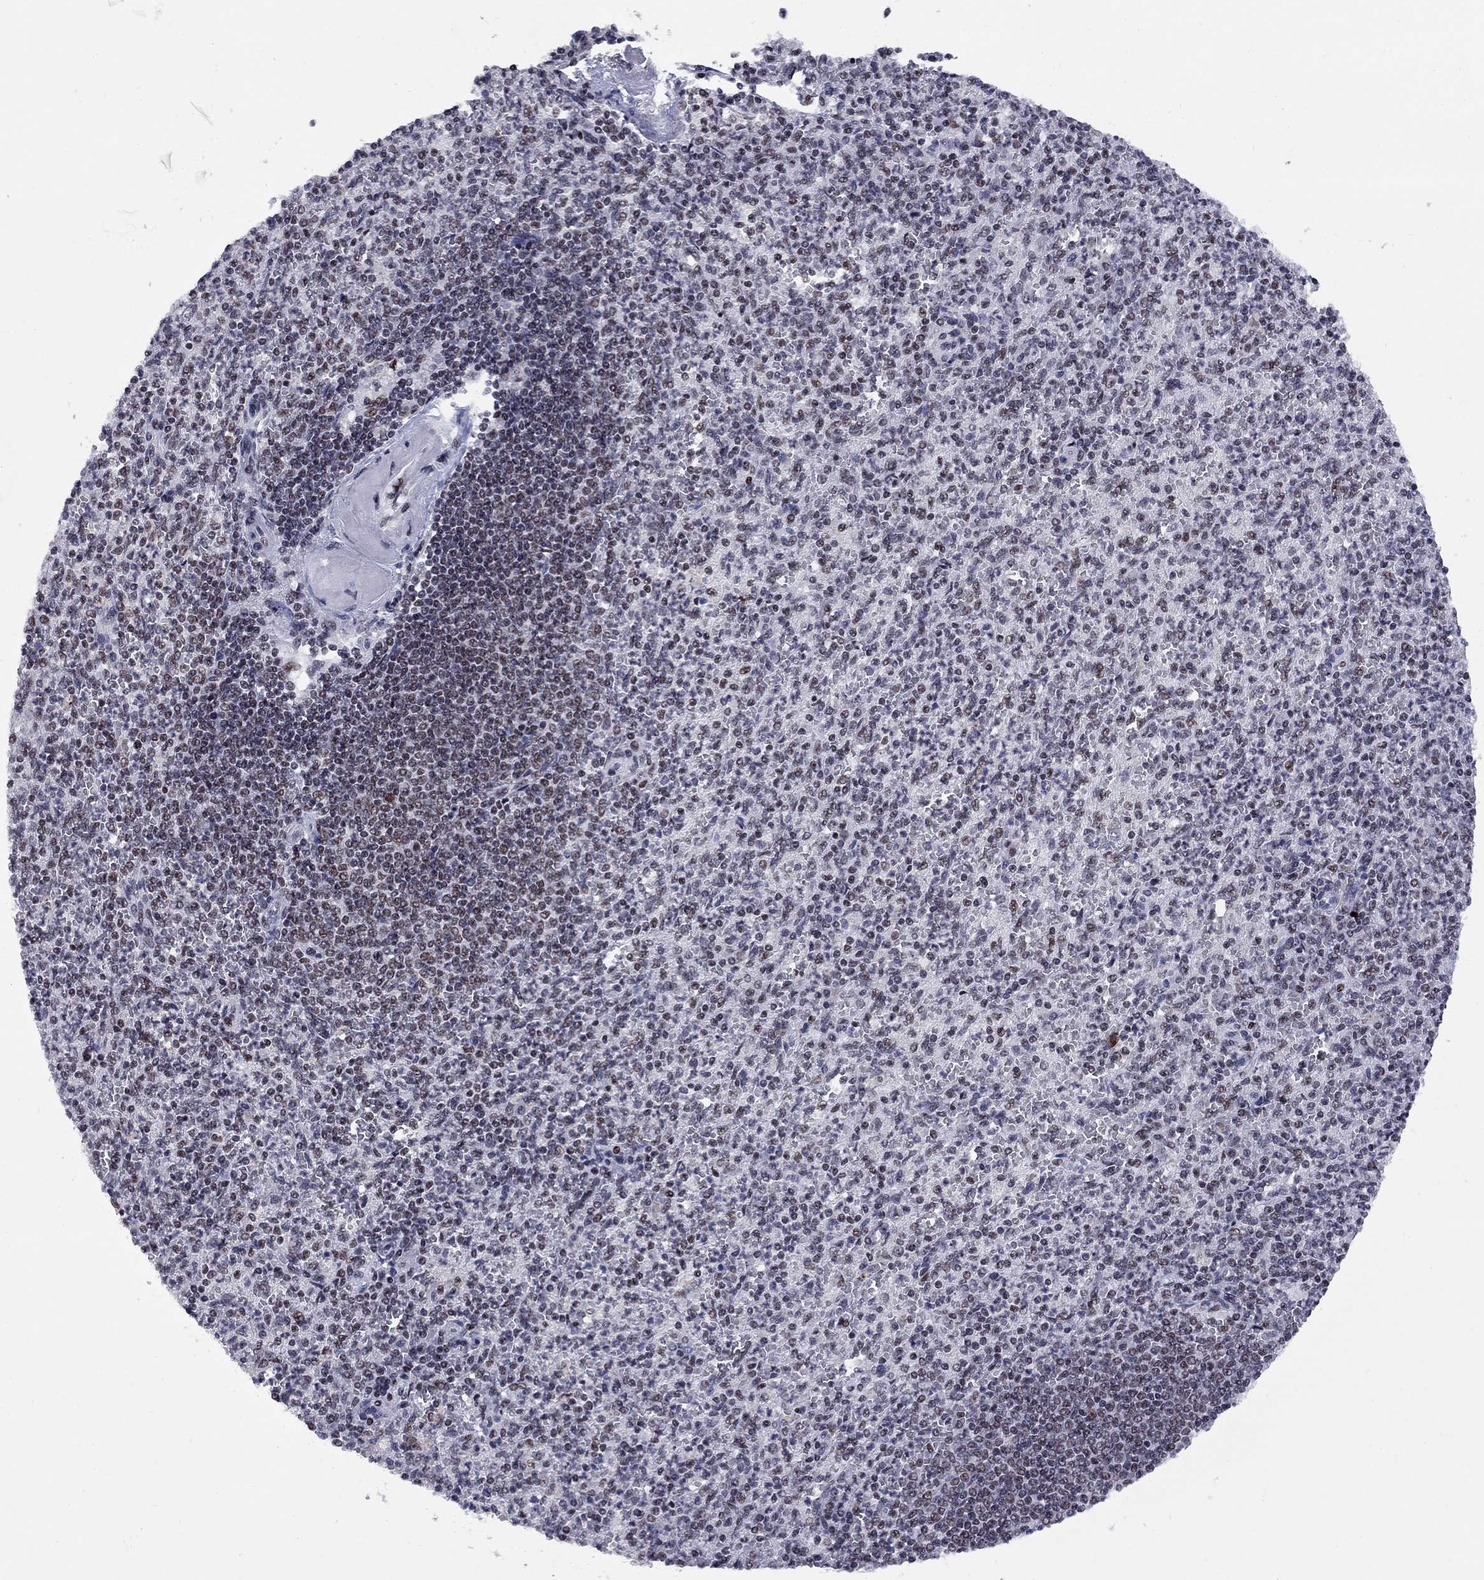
{"staining": {"intensity": "weak", "quantity": "25%-75%", "location": "nuclear"}, "tissue": "spleen", "cell_type": "Cells in red pulp", "image_type": "normal", "snomed": [{"axis": "morphology", "description": "Normal tissue, NOS"}, {"axis": "topography", "description": "Spleen"}], "caption": "High-power microscopy captured an IHC micrograph of benign spleen, revealing weak nuclear positivity in approximately 25%-75% of cells in red pulp.", "gene": "TAF9", "patient": {"sex": "female", "age": 74}}